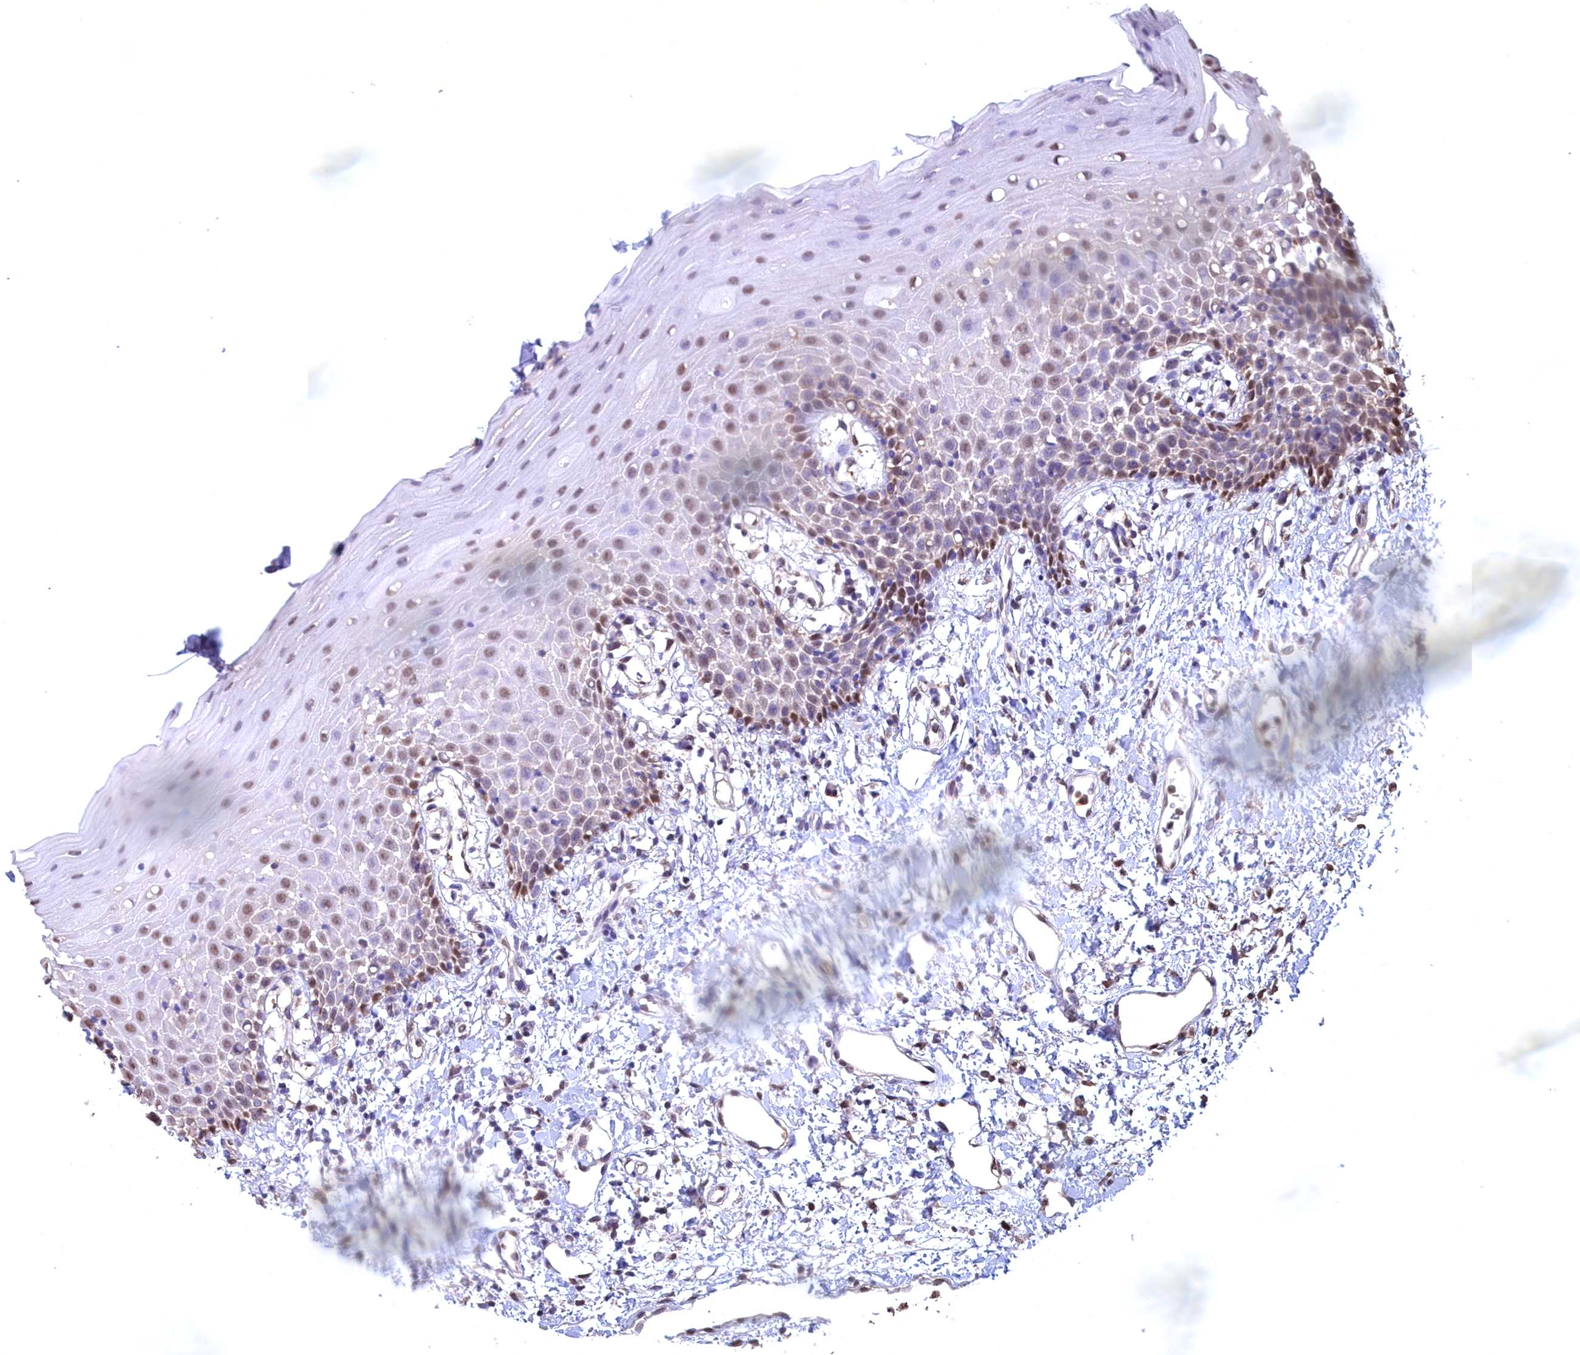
{"staining": {"intensity": "moderate", "quantity": ">75%", "location": "nuclear"}, "tissue": "oral mucosa", "cell_type": "Squamous epithelial cells", "image_type": "normal", "snomed": [{"axis": "morphology", "description": "Normal tissue, NOS"}, {"axis": "topography", "description": "Oral tissue"}], "caption": "Oral mucosa stained for a protein reveals moderate nuclear positivity in squamous epithelial cells.", "gene": "GAPDH", "patient": {"sex": "female", "age": 70}}